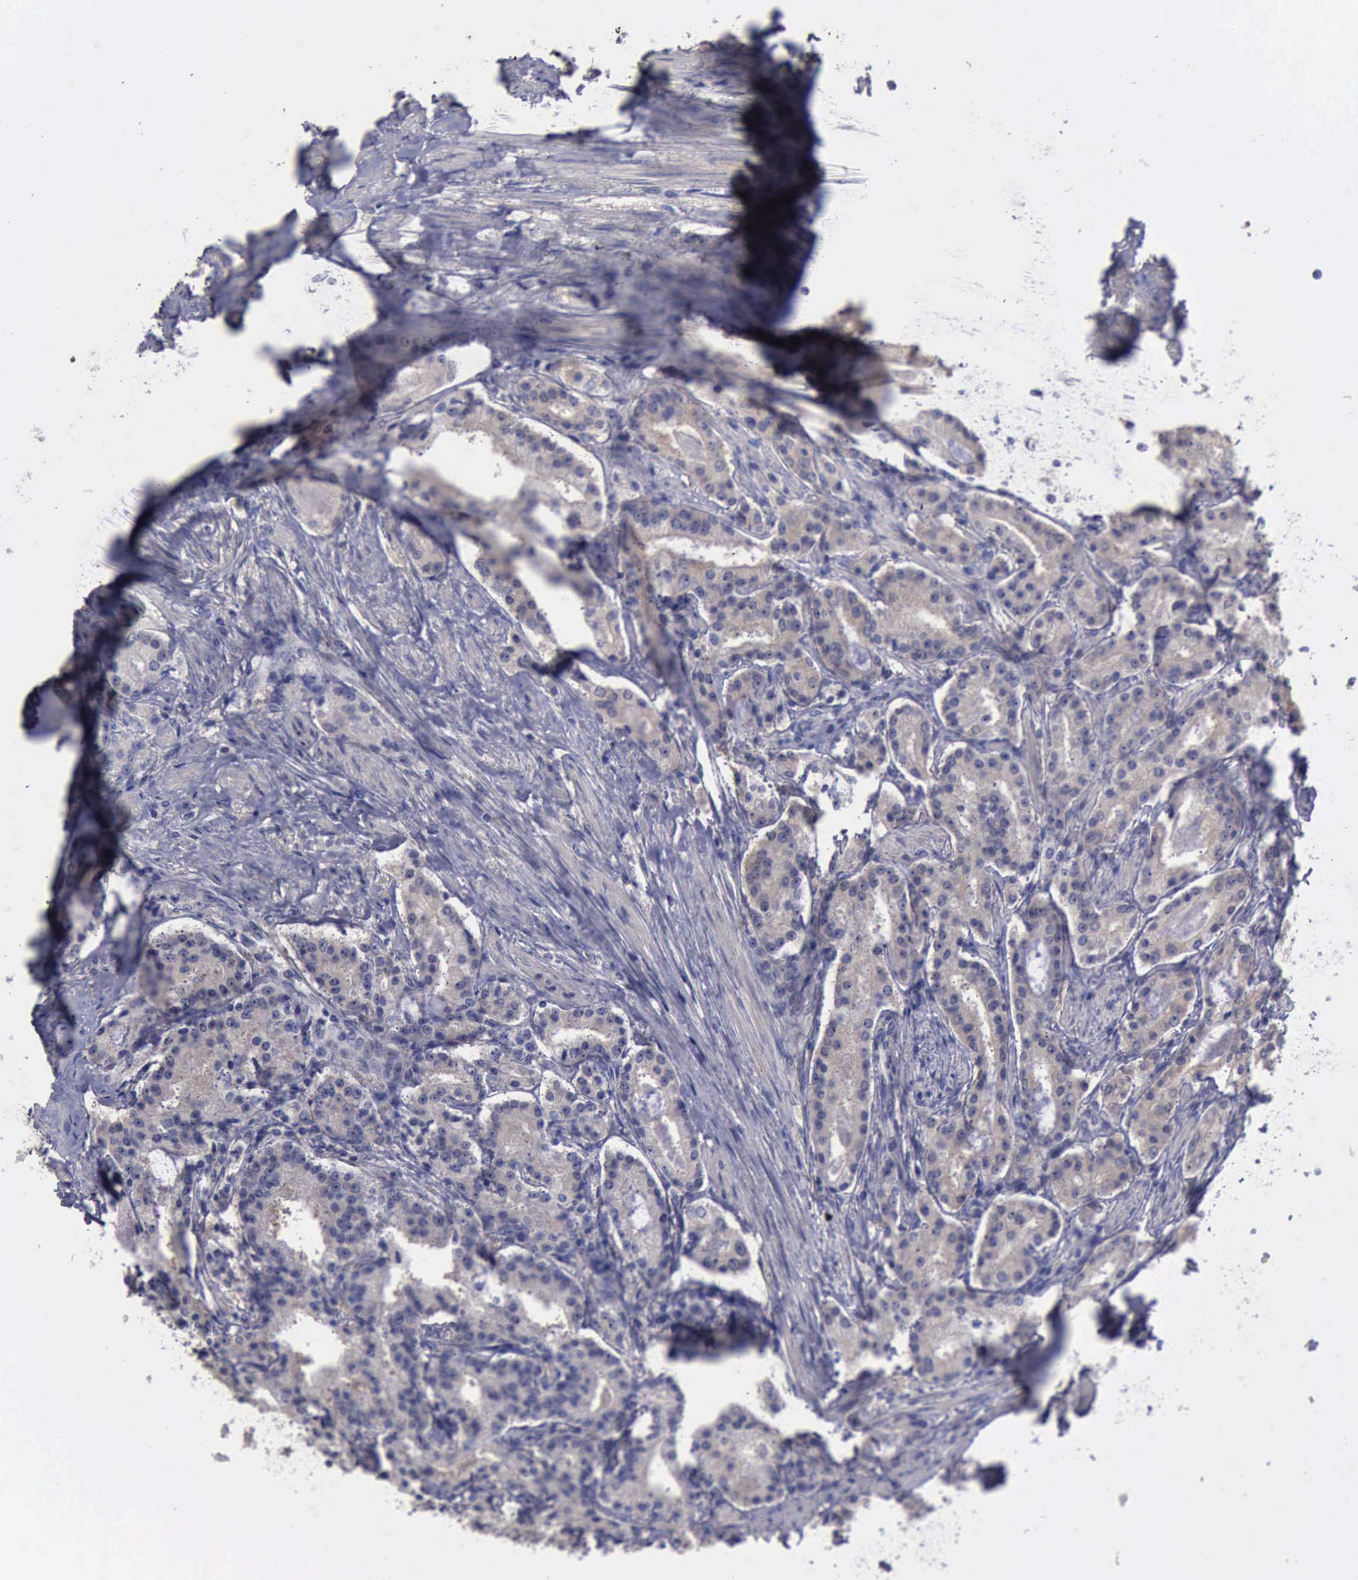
{"staining": {"intensity": "weak", "quantity": "<25%", "location": "cytoplasmic/membranous"}, "tissue": "prostate cancer", "cell_type": "Tumor cells", "image_type": "cancer", "snomed": [{"axis": "morphology", "description": "Adenocarcinoma, Medium grade"}, {"axis": "topography", "description": "Prostate"}], "caption": "This is an immunohistochemistry photomicrograph of human prostate cancer (adenocarcinoma (medium-grade)). There is no expression in tumor cells.", "gene": "PHKA1", "patient": {"sex": "male", "age": 72}}